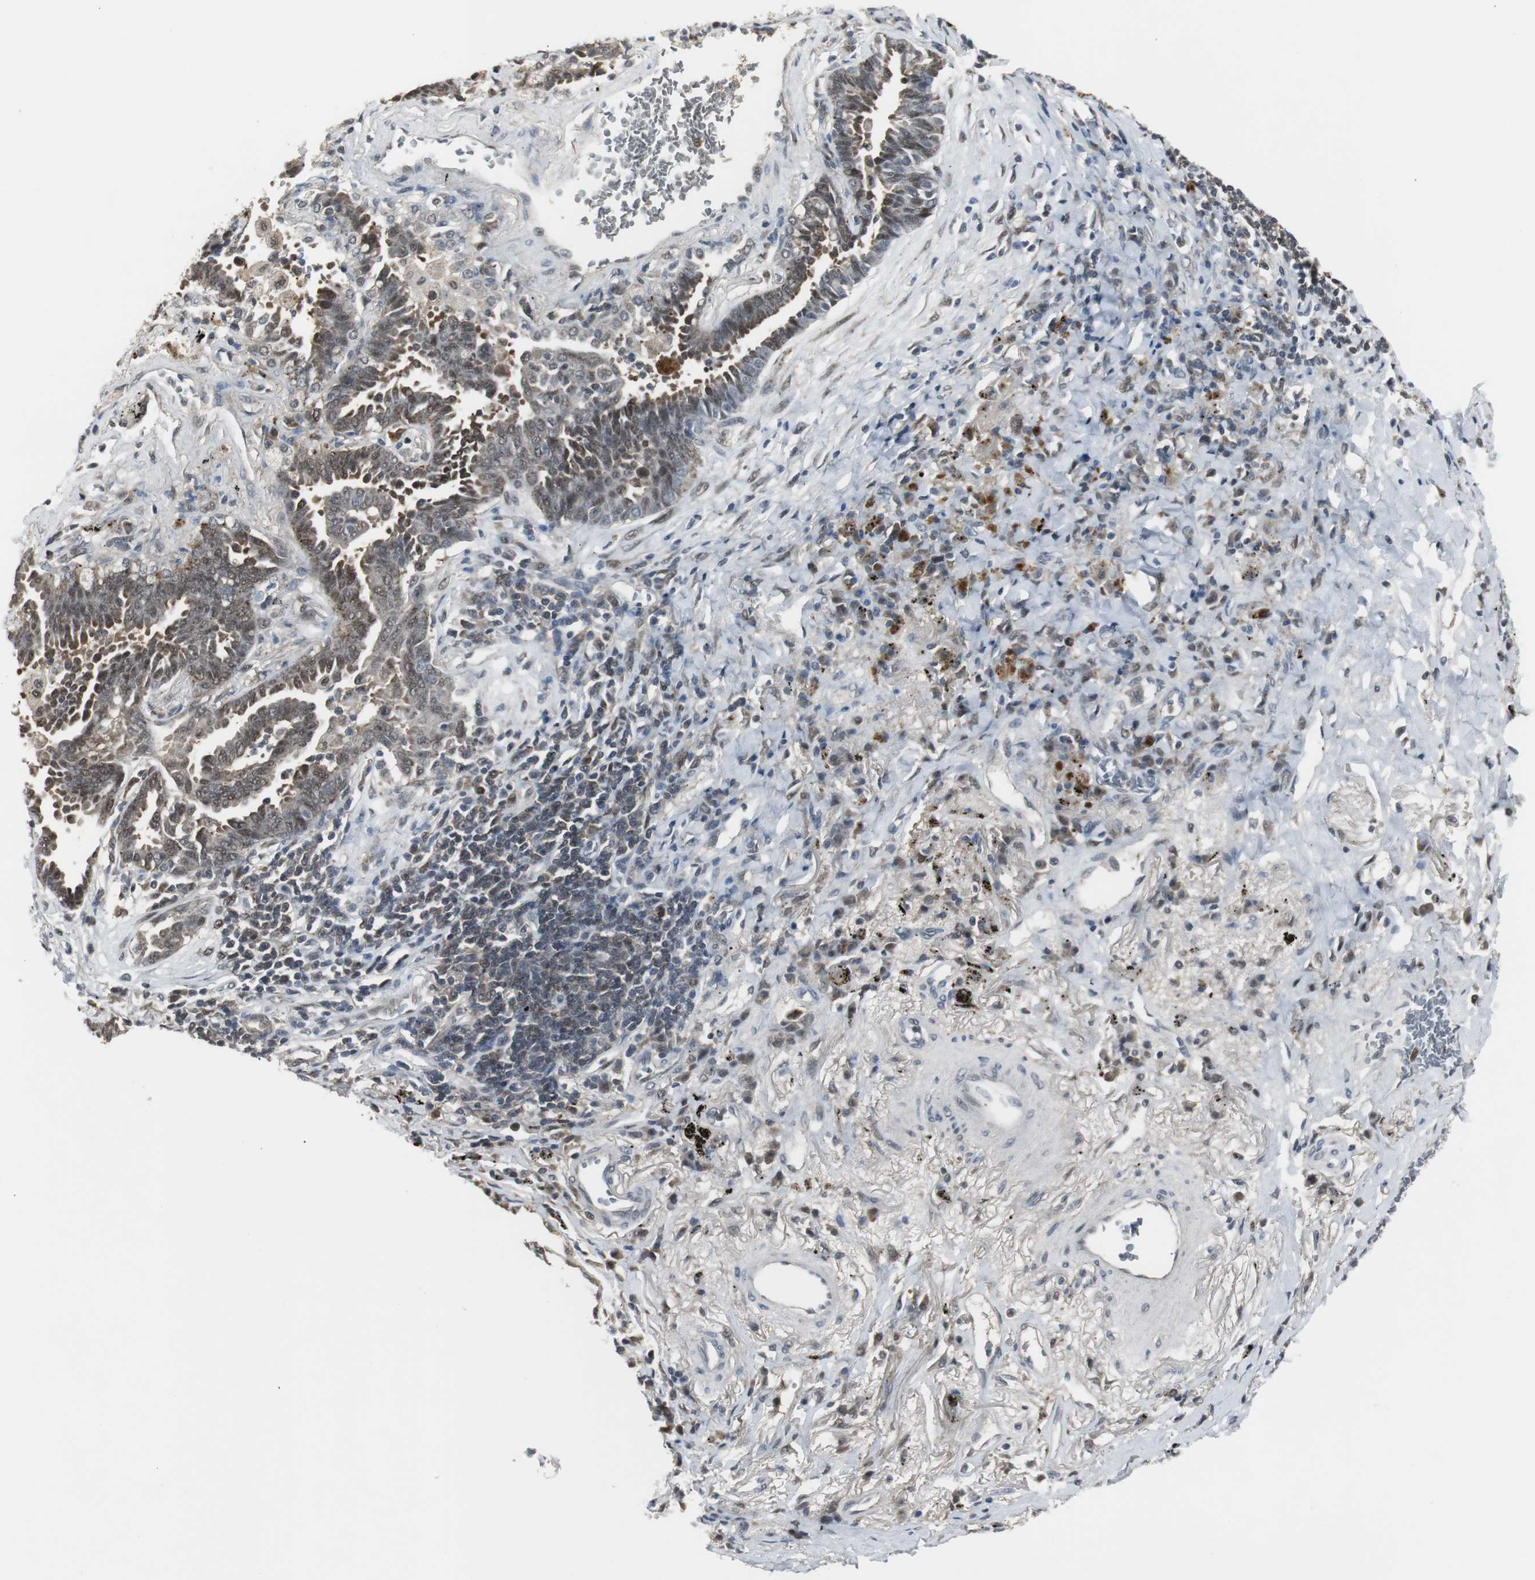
{"staining": {"intensity": "moderate", "quantity": ">75%", "location": "cytoplasmic/membranous,nuclear"}, "tissue": "lung cancer", "cell_type": "Tumor cells", "image_type": "cancer", "snomed": [{"axis": "morphology", "description": "Adenocarcinoma, NOS"}, {"axis": "topography", "description": "Lung"}], "caption": "IHC of human lung cancer (adenocarcinoma) displays medium levels of moderate cytoplasmic/membranous and nuclear positivity in approximately >75% of tumor cells.", "gene": "PLIN3", "patient": {"sex": "female", "age": 64}}